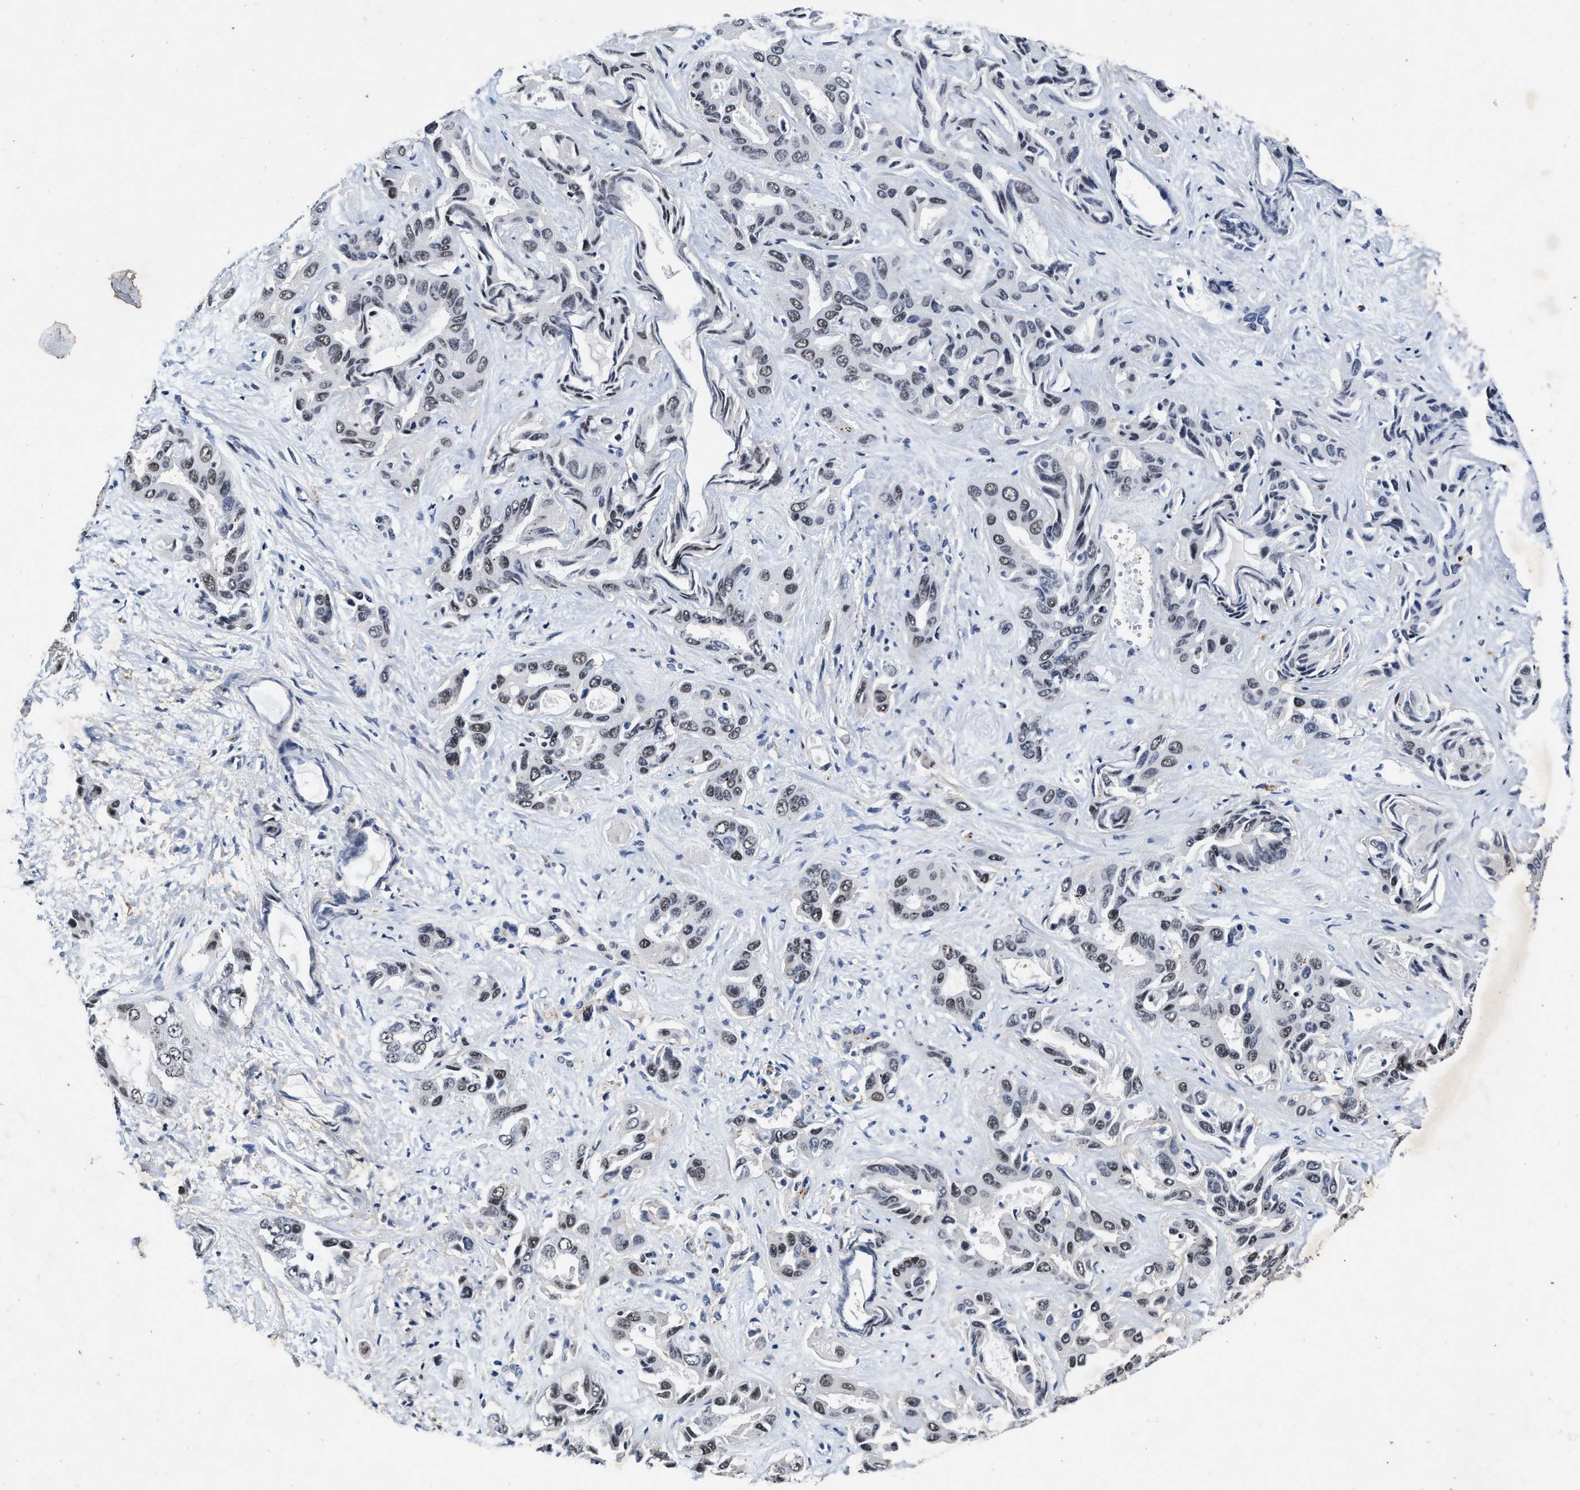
{"staining": {"intensity": "weak", "quantity": "25%-75%", "location": "nuclear"}, "tissue": "liver cancer", "cell_type": "Tumor cells", "image_type": "cancer", "snomed": [{"axis": "morphology", "description": "Cholangiocarcinoma"}, {"axis": "topography", "description": "Liver"}], "caption": "Protein staining reveals weak nuclear expression in about 25%-75% of tumor cells in liver cholangiocarcinoma.", "gene": "ZNF233", "patient": {"sex": "female", "age": 52}}